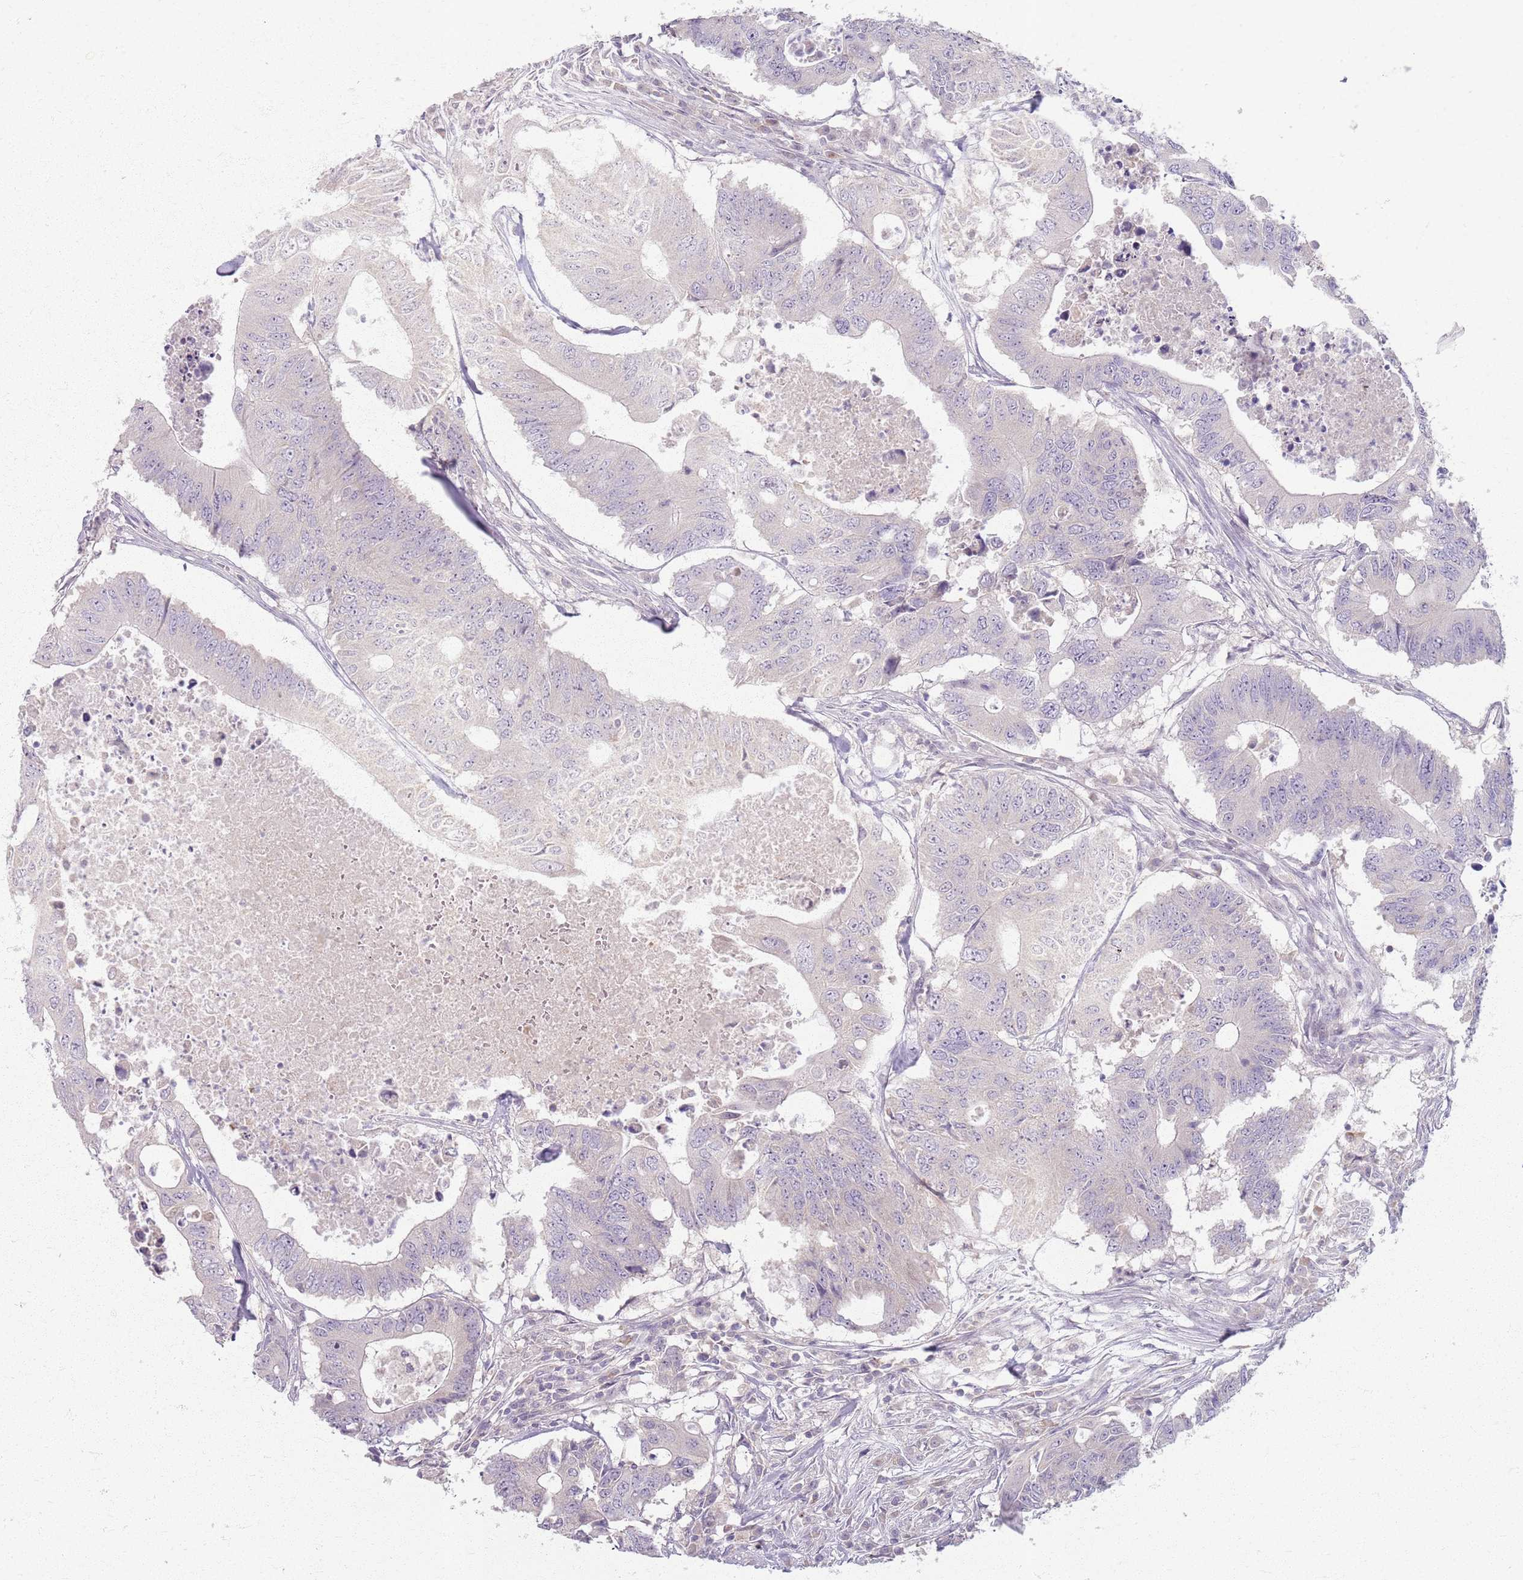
{"staining": {"intensity": "negative", "quantity": "none", "location": "none"}, "tissue": "colorectal cancer", "cell_type": "Tumor cells", "image_type": "cancer", "snomed": [{"axis": "morphology", "description": "Adenocarcinoma, NOS"}, {"axis": "topography", "description": "Colon"}], "caption": "Colorectal adenocarcinoma stained for a protein using immunohistochemistry exhibits no staining tumor cells.", "gene": "CRIPT", "patient": {"sex": "male", "age": 71}}